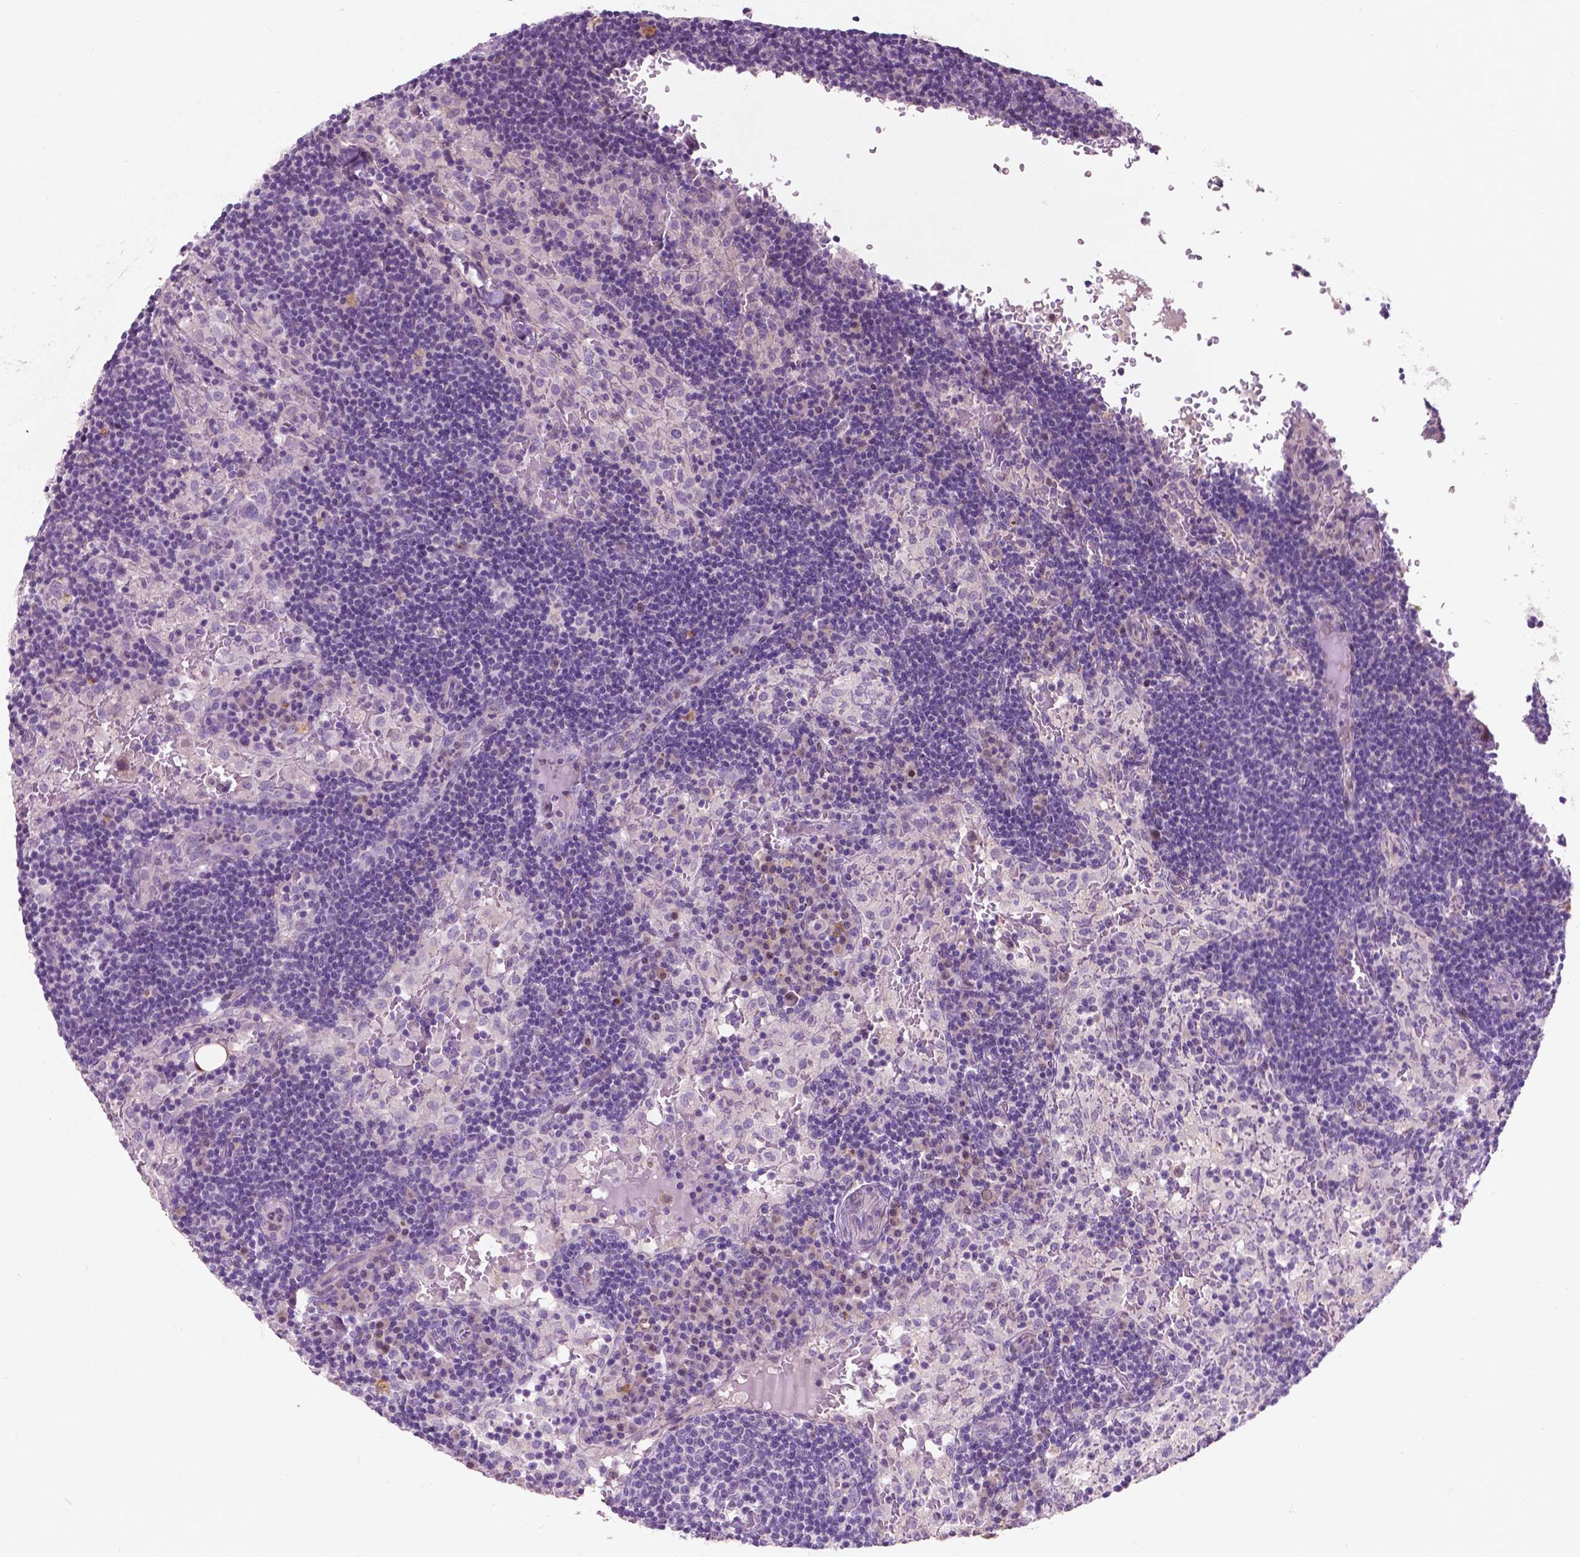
{"staining": {"intensity": "negative", "quantity": "none", "location": "none"}, "tissue": "lymph node", "cell_type": "Germinal center cells", "image_type": "normal", "snomed": [{"axis": "morphology", "description": "Normal tissue, NOS"}, {"axis": "topography", "description": "Lymph node"}], "caption": "Immunohistochemistry (IHC) histopathology image of normal lymph node: human lymph node stained with DAB (3,3'-diaminobenzidine) shows no significant protein staining in germinal center cells. The staining is performed using DAB brown chromogen with nuclei counter-stained in using hematoxylin.", "gene": "GPR37", "patient": {"sex": "male", "age": 62}}